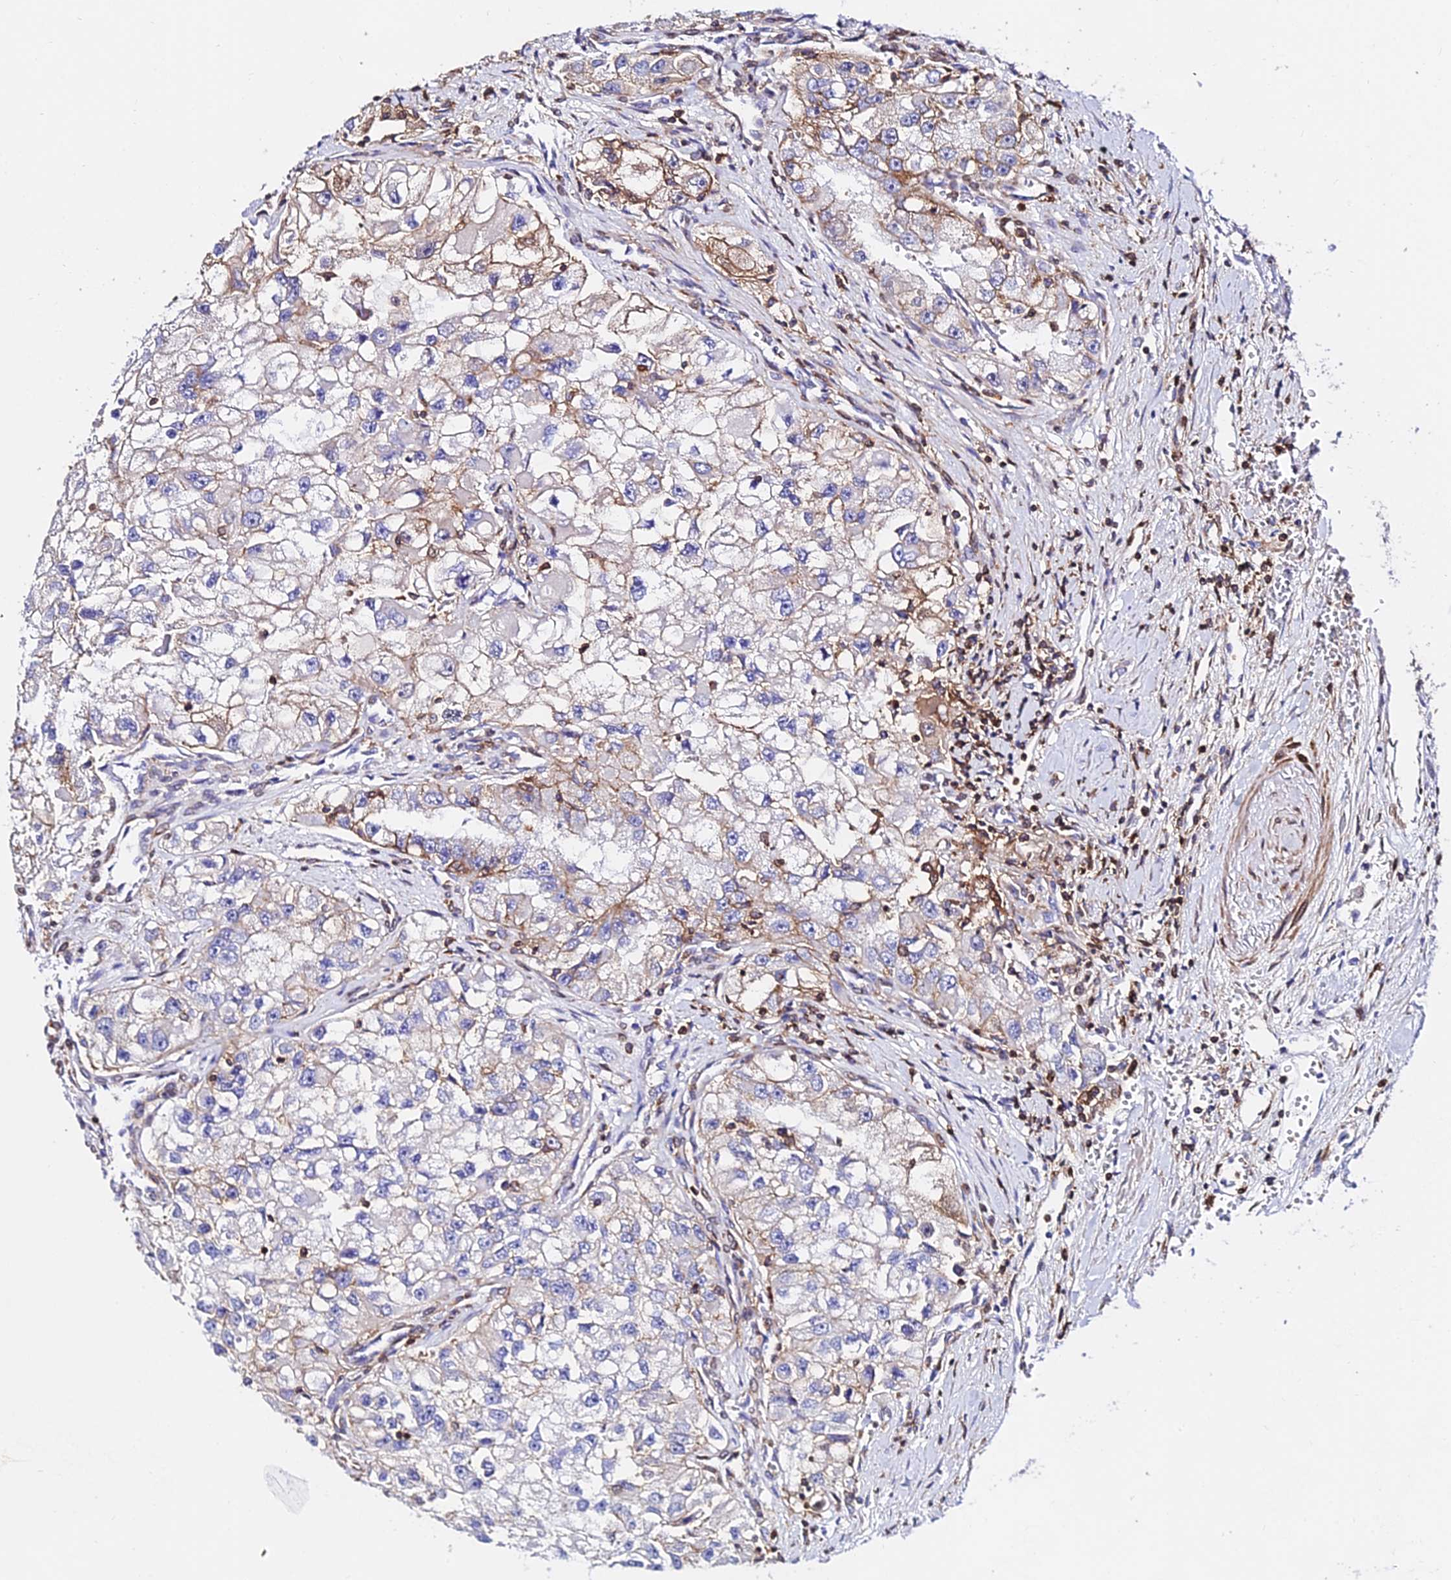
{"staining": {"intensity": "weak", "quantity": "25%-75%", "location": "cytoplasmic/membranous"}, "tissue": "renal cancer", "cell_type": "Tumor cells", "image_type": "cancer", "snomed": [{"axis": "morphology", "description": "Adenocarcinoma, NOS"}, {"axis": "topography", "description": "Kidney"}], "caption": "Protein expression analysis of human adenocarcinoma (renal) reveals weak cytoplasmic/membranous staining in about 25%-75% of tumor cells.", "gene": "CSRP1", "patient": {"sex": "male", "age": 63}}